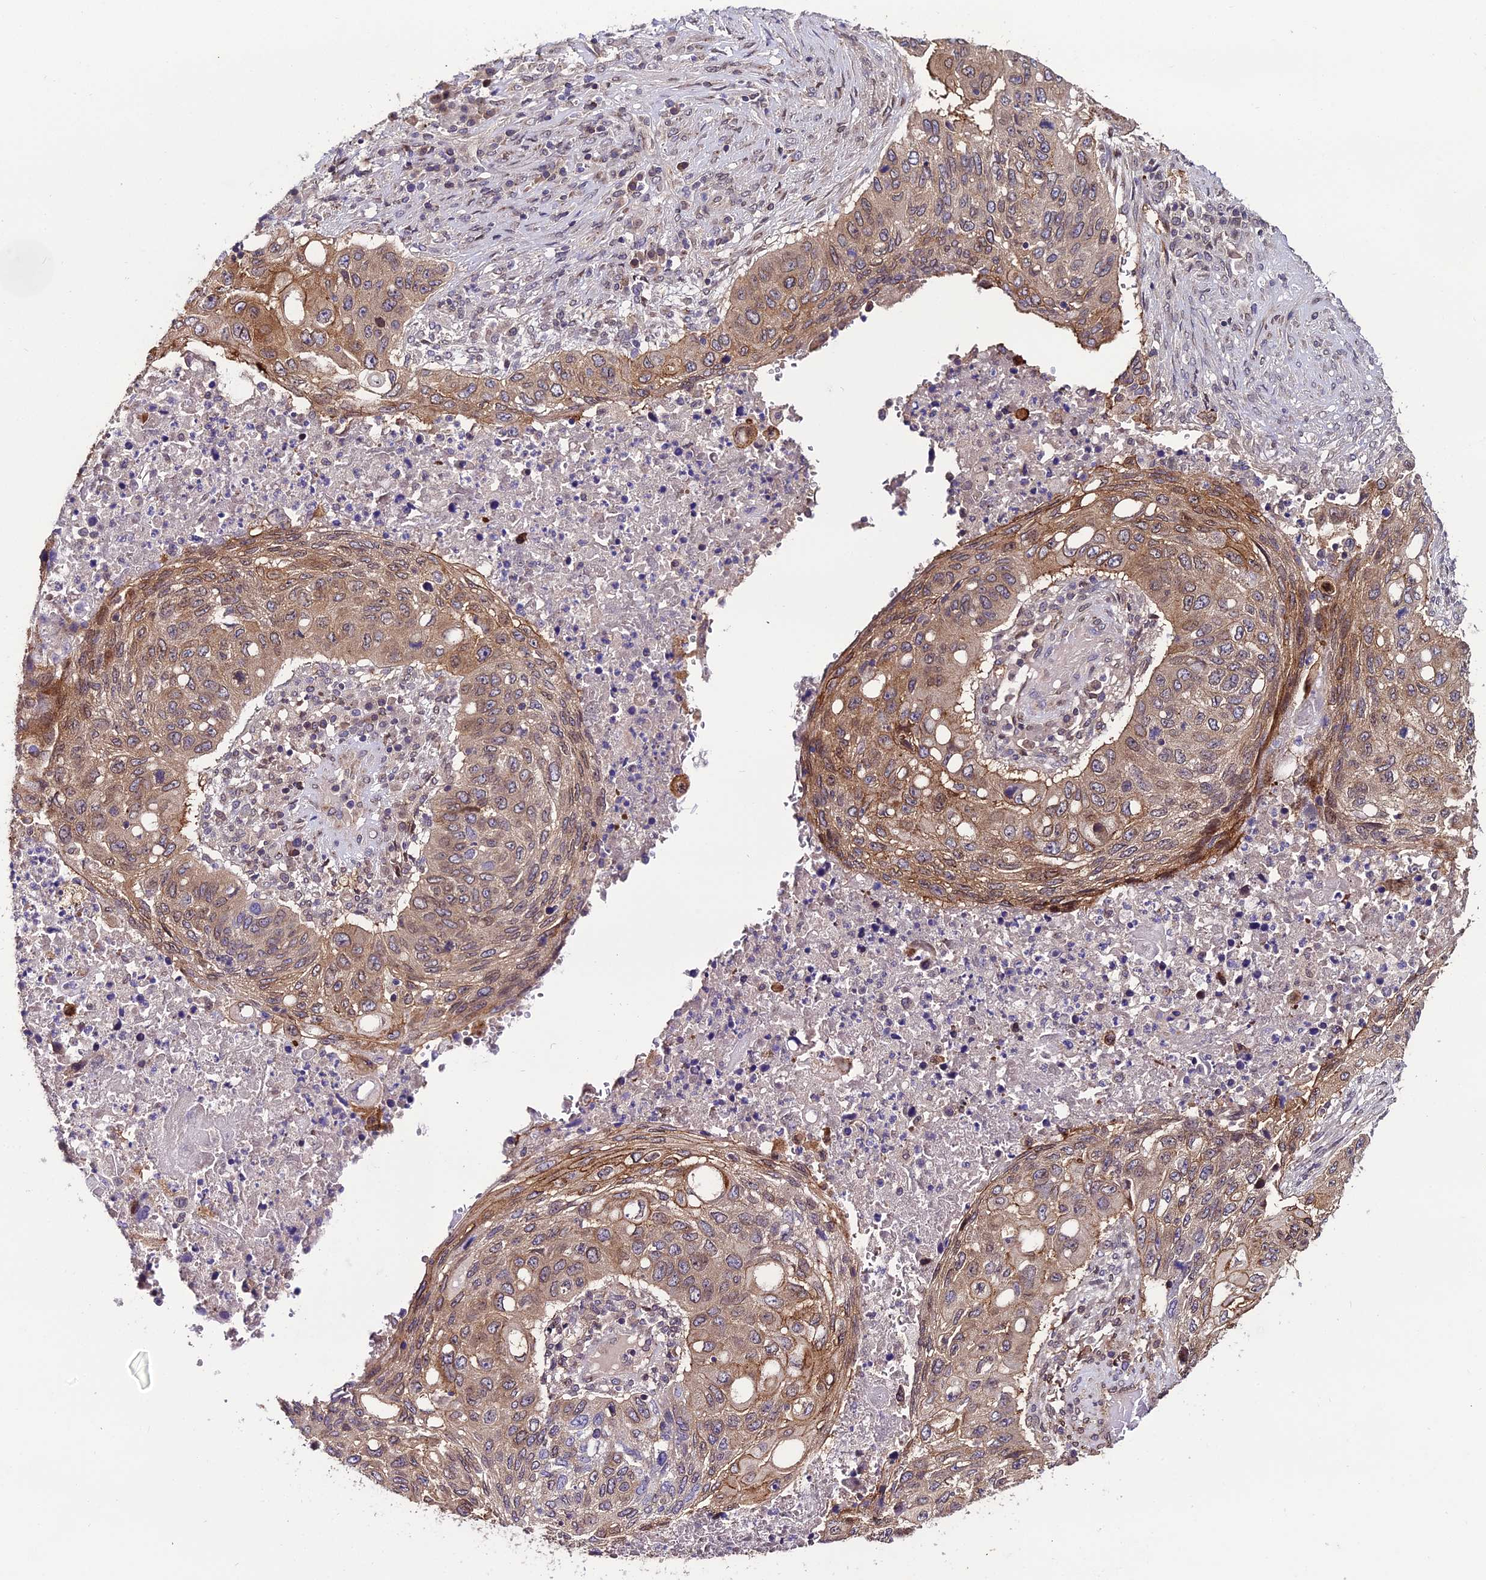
{"staining": {"intensity": "moderate", "quantity": ">75%", "location": "cytoplasmic/membranous,nuclear"}, "tissue": "lung cancer", "cell_type": "Tumor cells", "image_type": "cancer", "snomed": [{"axis": "morphology", "description": "Squamous cell carcinoma, NOS"}, {"axis": "topography", "description": "Lung"}], "caption": "Immunohistochemical staining of human lung cancer displays moderate cytoplasmic/membranous and nuclear protein expression in about >75% of tumor cells.", "gene": "DDX19A", "patient": {"sex": "female", "age": 63}}